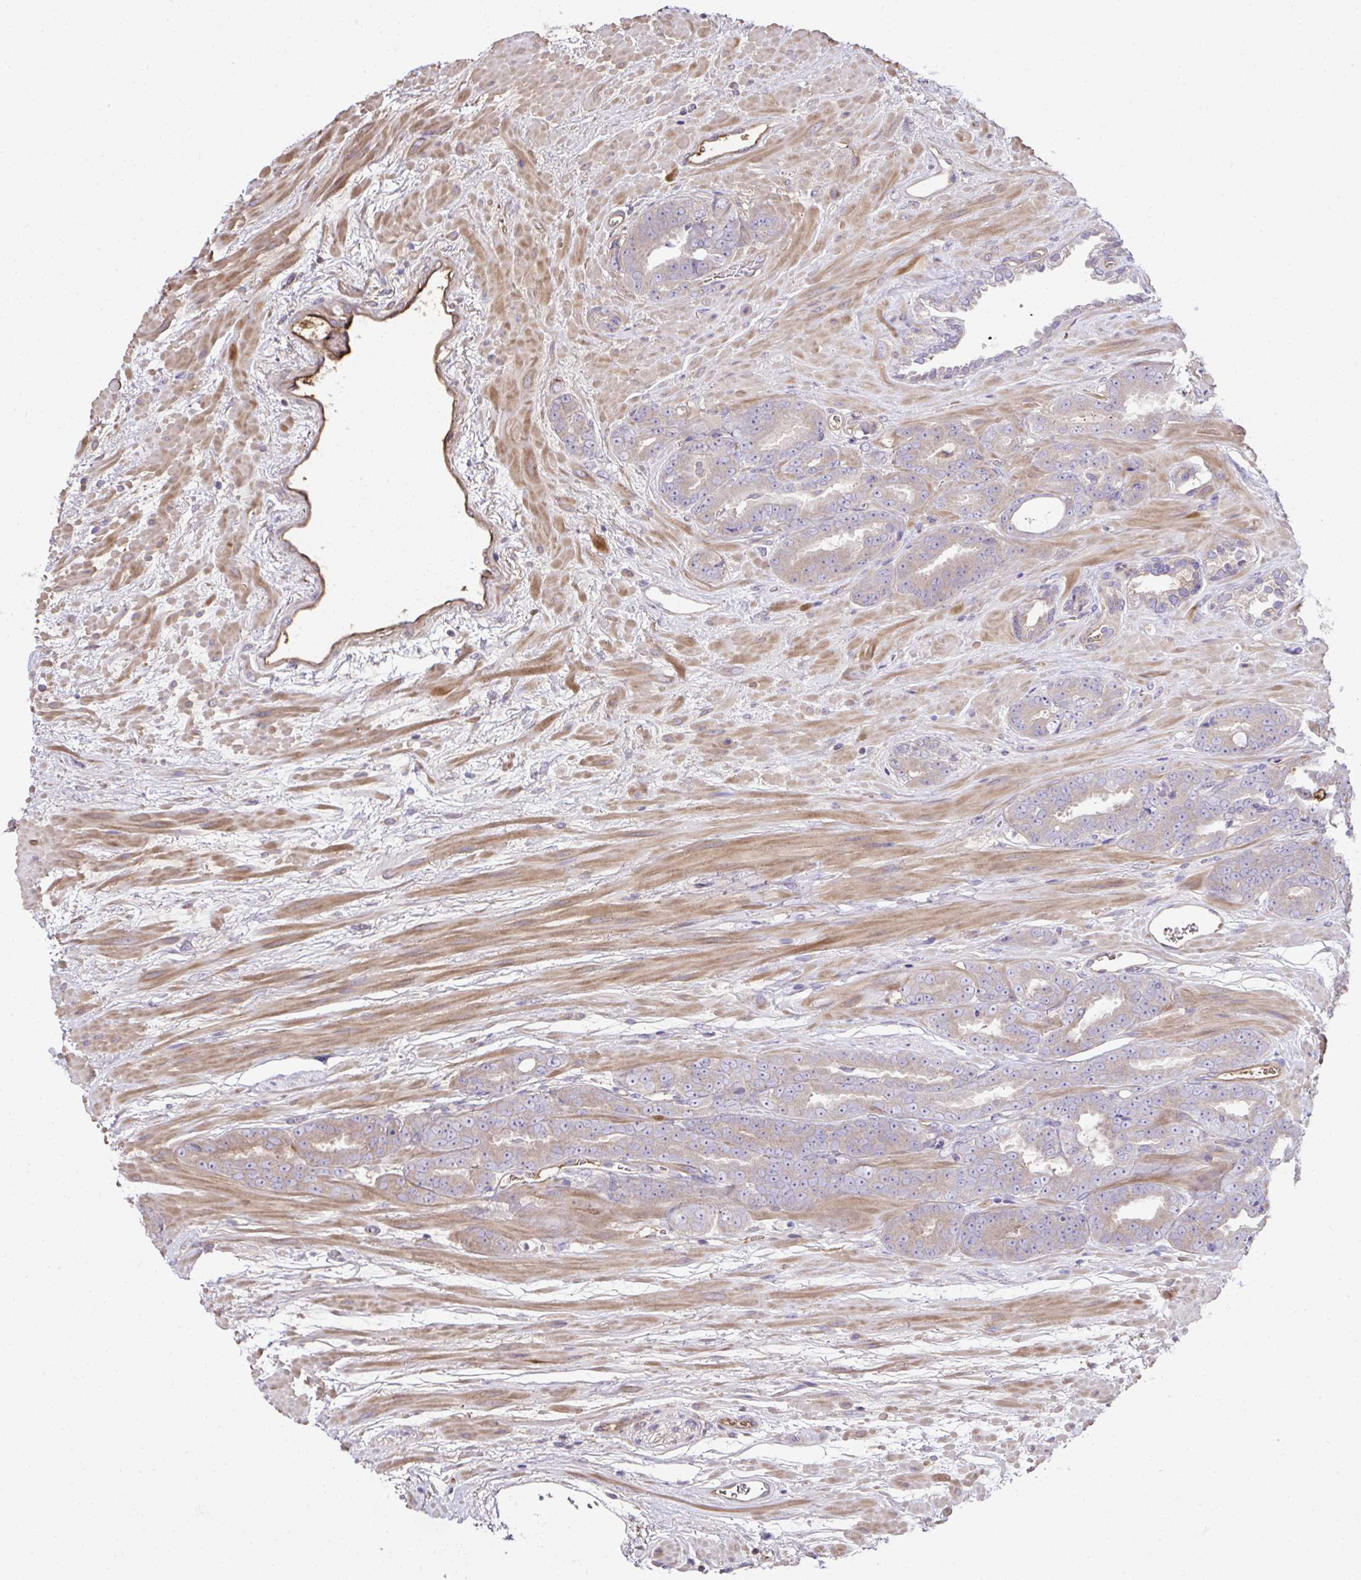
{"staining": {"intensity": "weak", "quantity": ">75%", "location": "cytoplasmic/membranous"}, "tissue": "prostate cancer", "cell_type": "Tumor cells", "image_type": "cancer", "snomed": [{"axis": "morphology", "description": "Adenocarcinoma, High grade"}, {"axis": "topography", "description": "Prostate"}], "caption": "The histopathology image reveals staining of prostate adenocarcinoma (high-grade), revealing weak cytoplasmic/membranous protein positivity (brown color) within tumor cells. Ihc stains the protein of interest in brown and the nuclei are stained blue.", "gene": "CCDC85C", "patient": {"sex": "male", "age": 72}}